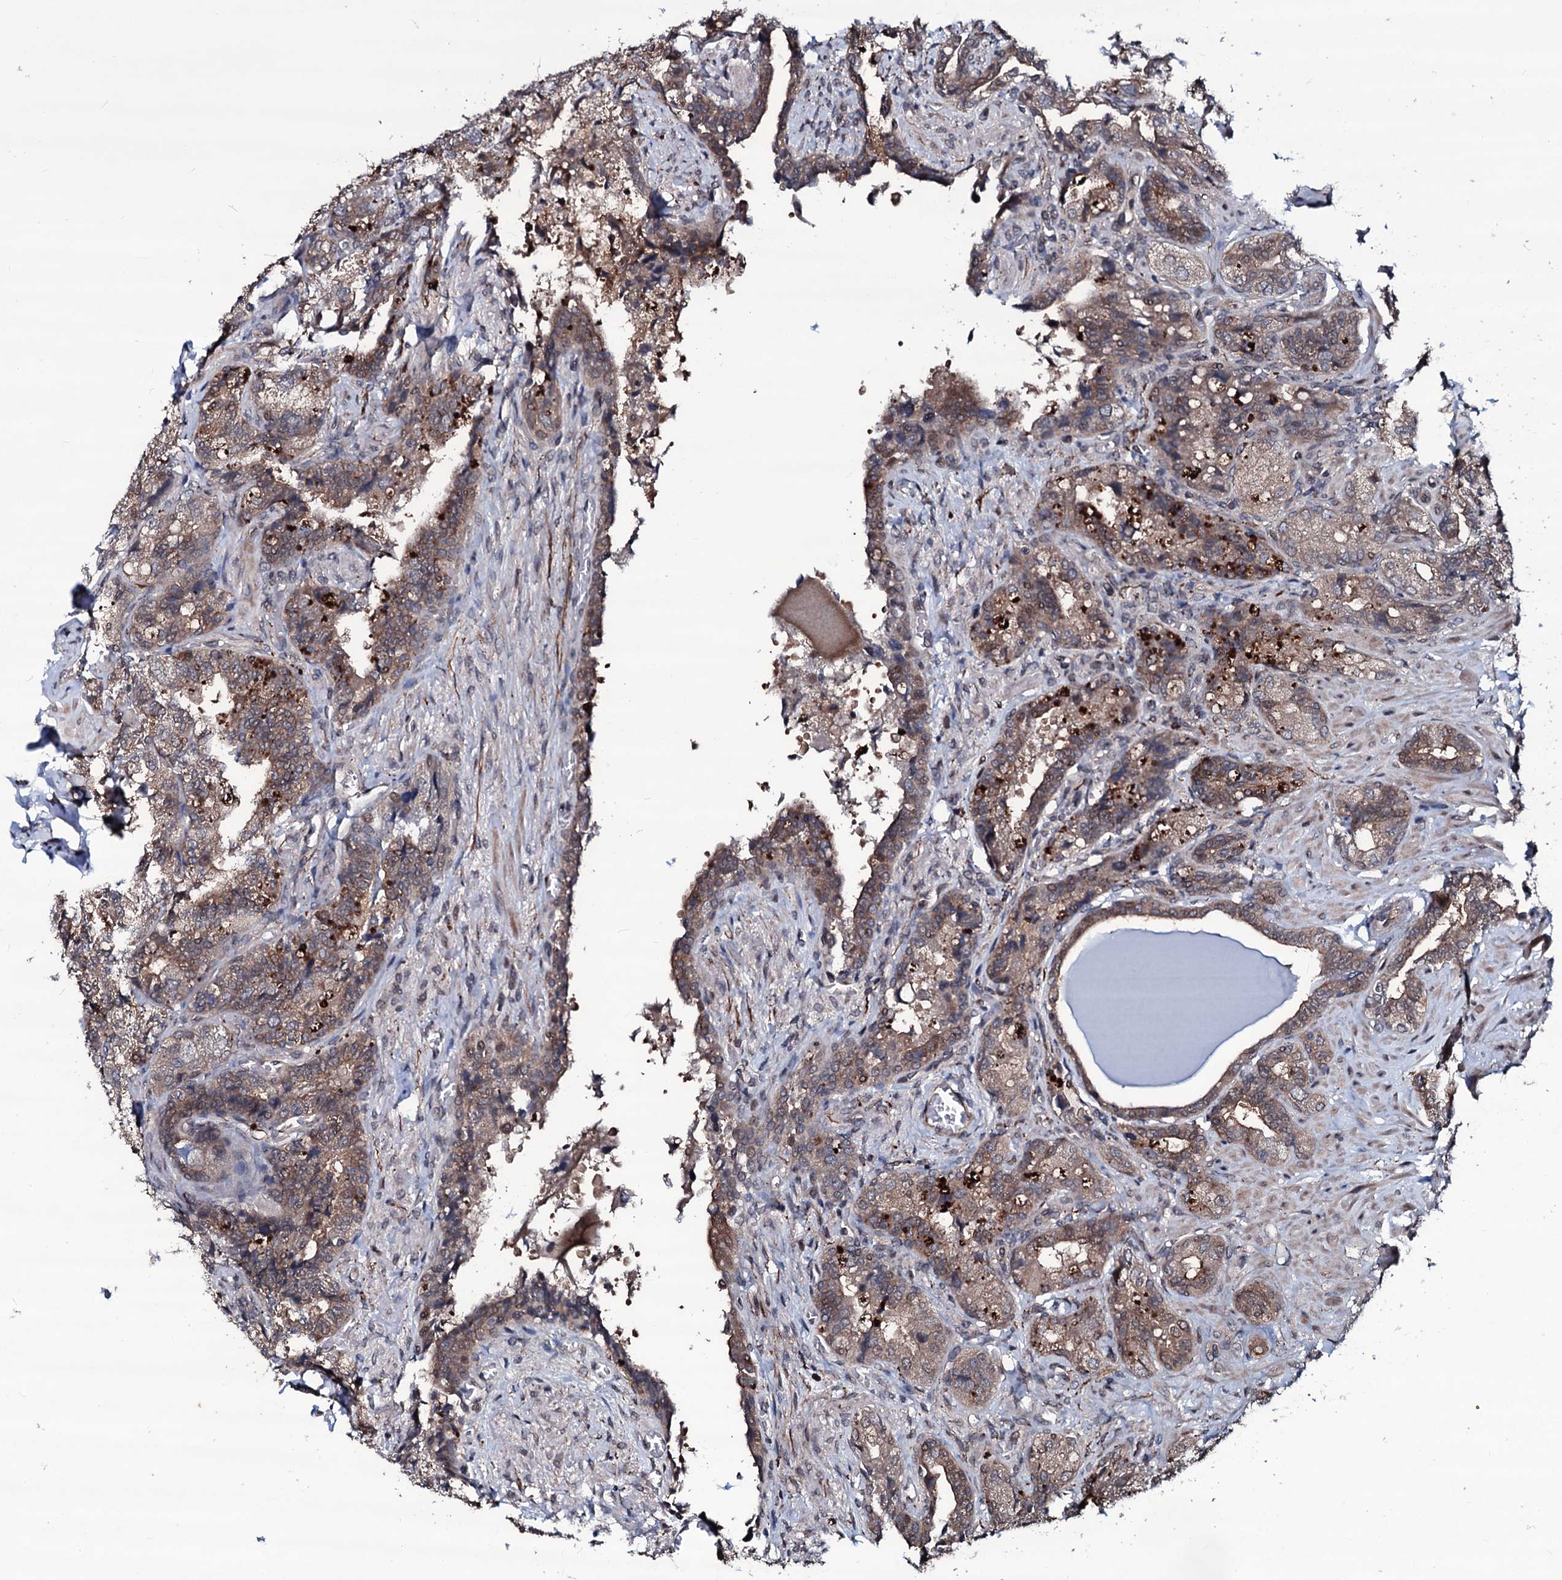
{"staining": {"intensity": "moderate", "quantity": ">75%", "location": "cytoplasmic/membranous"}, "tissue": "seminal vesicle", "cell_type": "Glandular cells", "image_type": "normal", "snomed": [{"axis": "morphology", "description": "Normal tissue, NOS"}, {"axis": "topography", "description": "Prostate and seminal vesicle, NOS"}, {"axis": "topography", "description": "Prostate"}, {"axis": "topography", "description": "Seminal veicle"}], "caption": "Seminal vesicle stained for a protein (brown) demonstrates moderate cytoplasmic/membranous positive expression in approximately >75% of glandular cells.", "gene": "OGFOD2", "patient": {"sex": "male", "age": 67}}